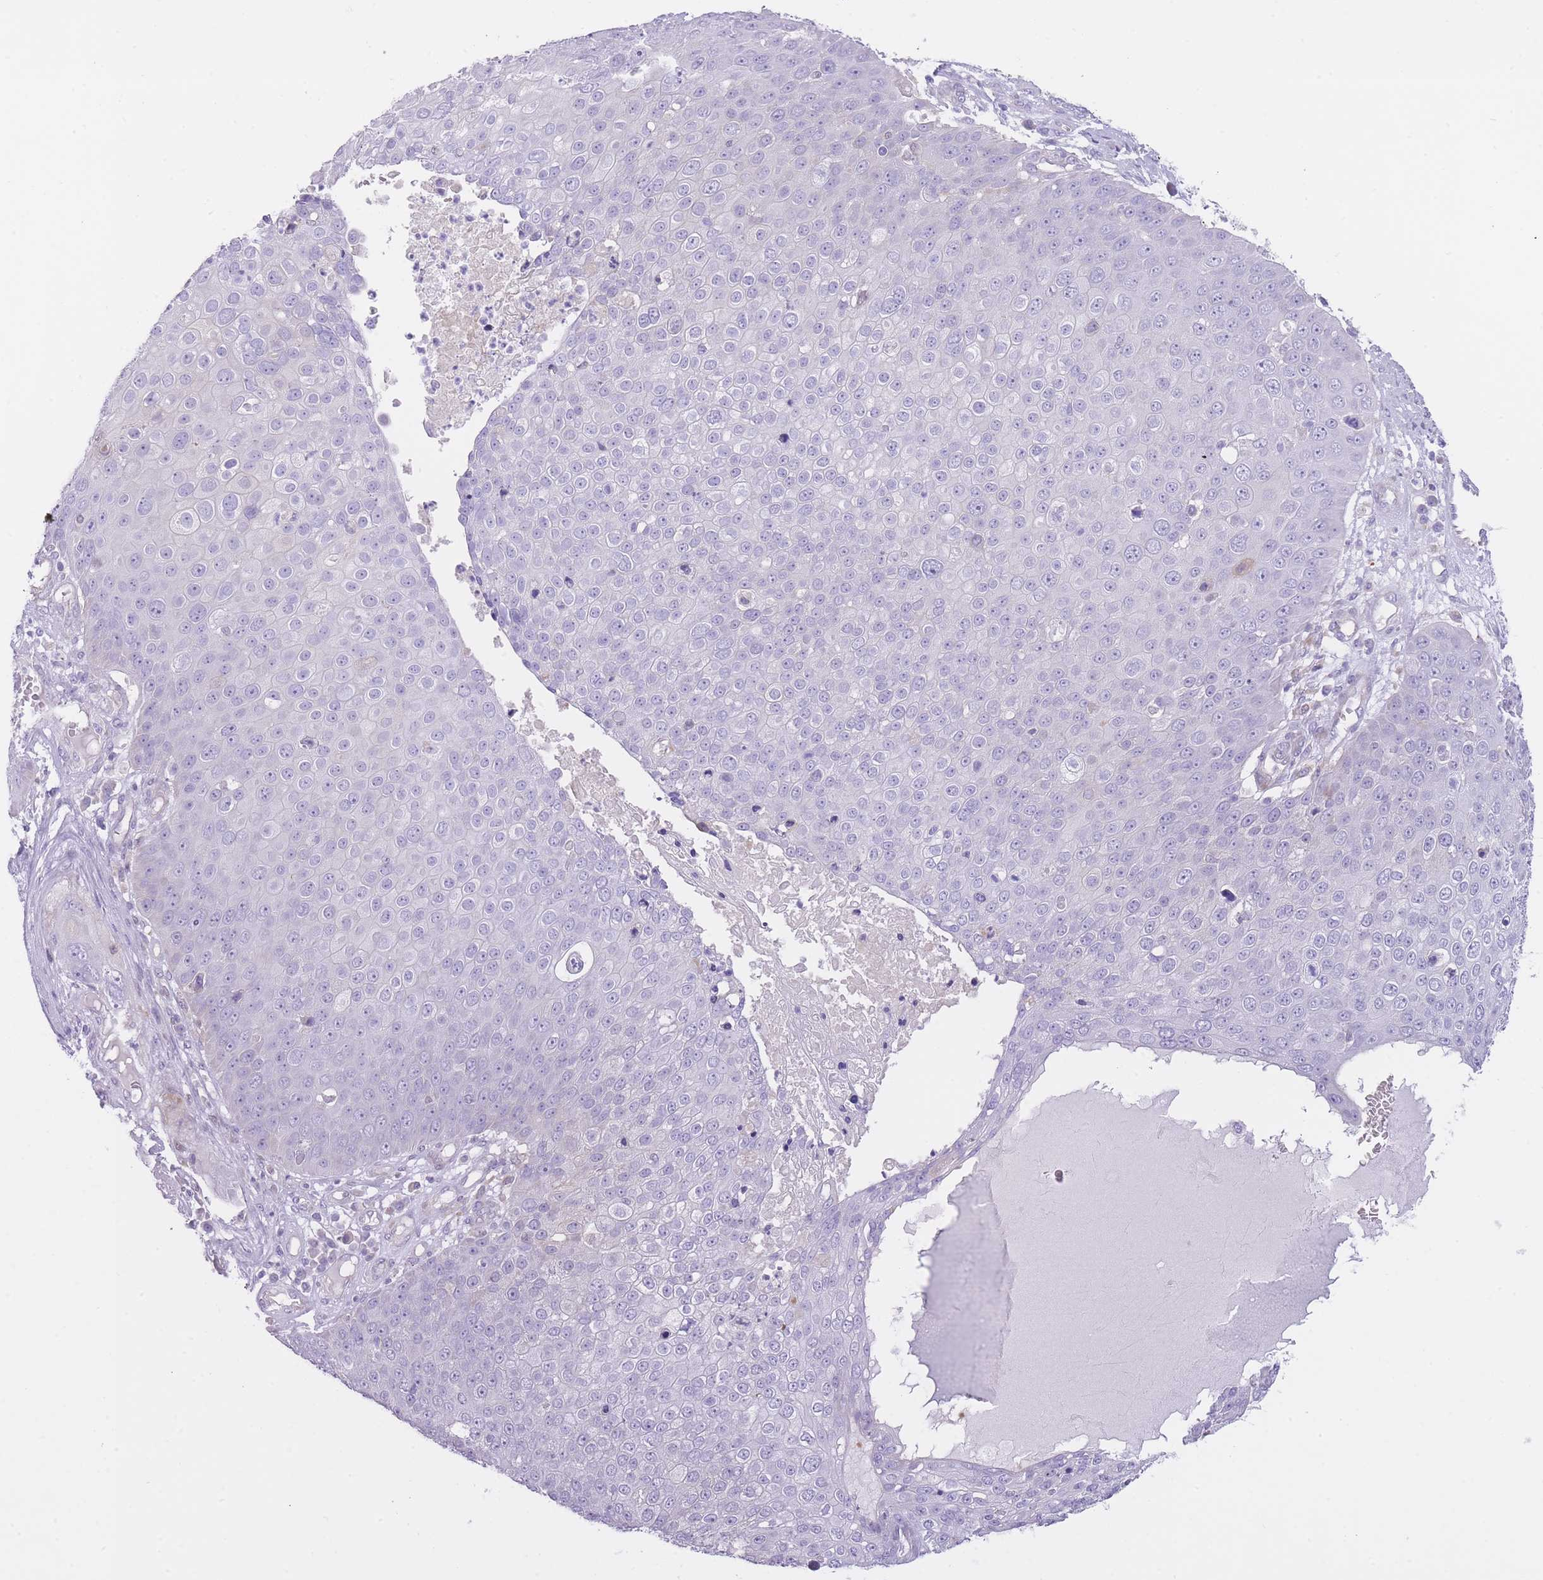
{"staining": {"intensity": "negative", "quantity": "none", "location": "none"}, "tissue": "skin cancer", "cell_type": "Tumor cells", "image_type": "cancer", "snomed": [{"axis": "morphology", "description": "Squamous cell carcinoma, NOS"}, {"axis": "topography", "description": "Skin"}], "caption": "Micrograph shows no protein expression in tumor cells of skin squamous cell carcinoma tissue.", "gene": "IMPG1", "patient": {"sex": "male", "age": 71}}